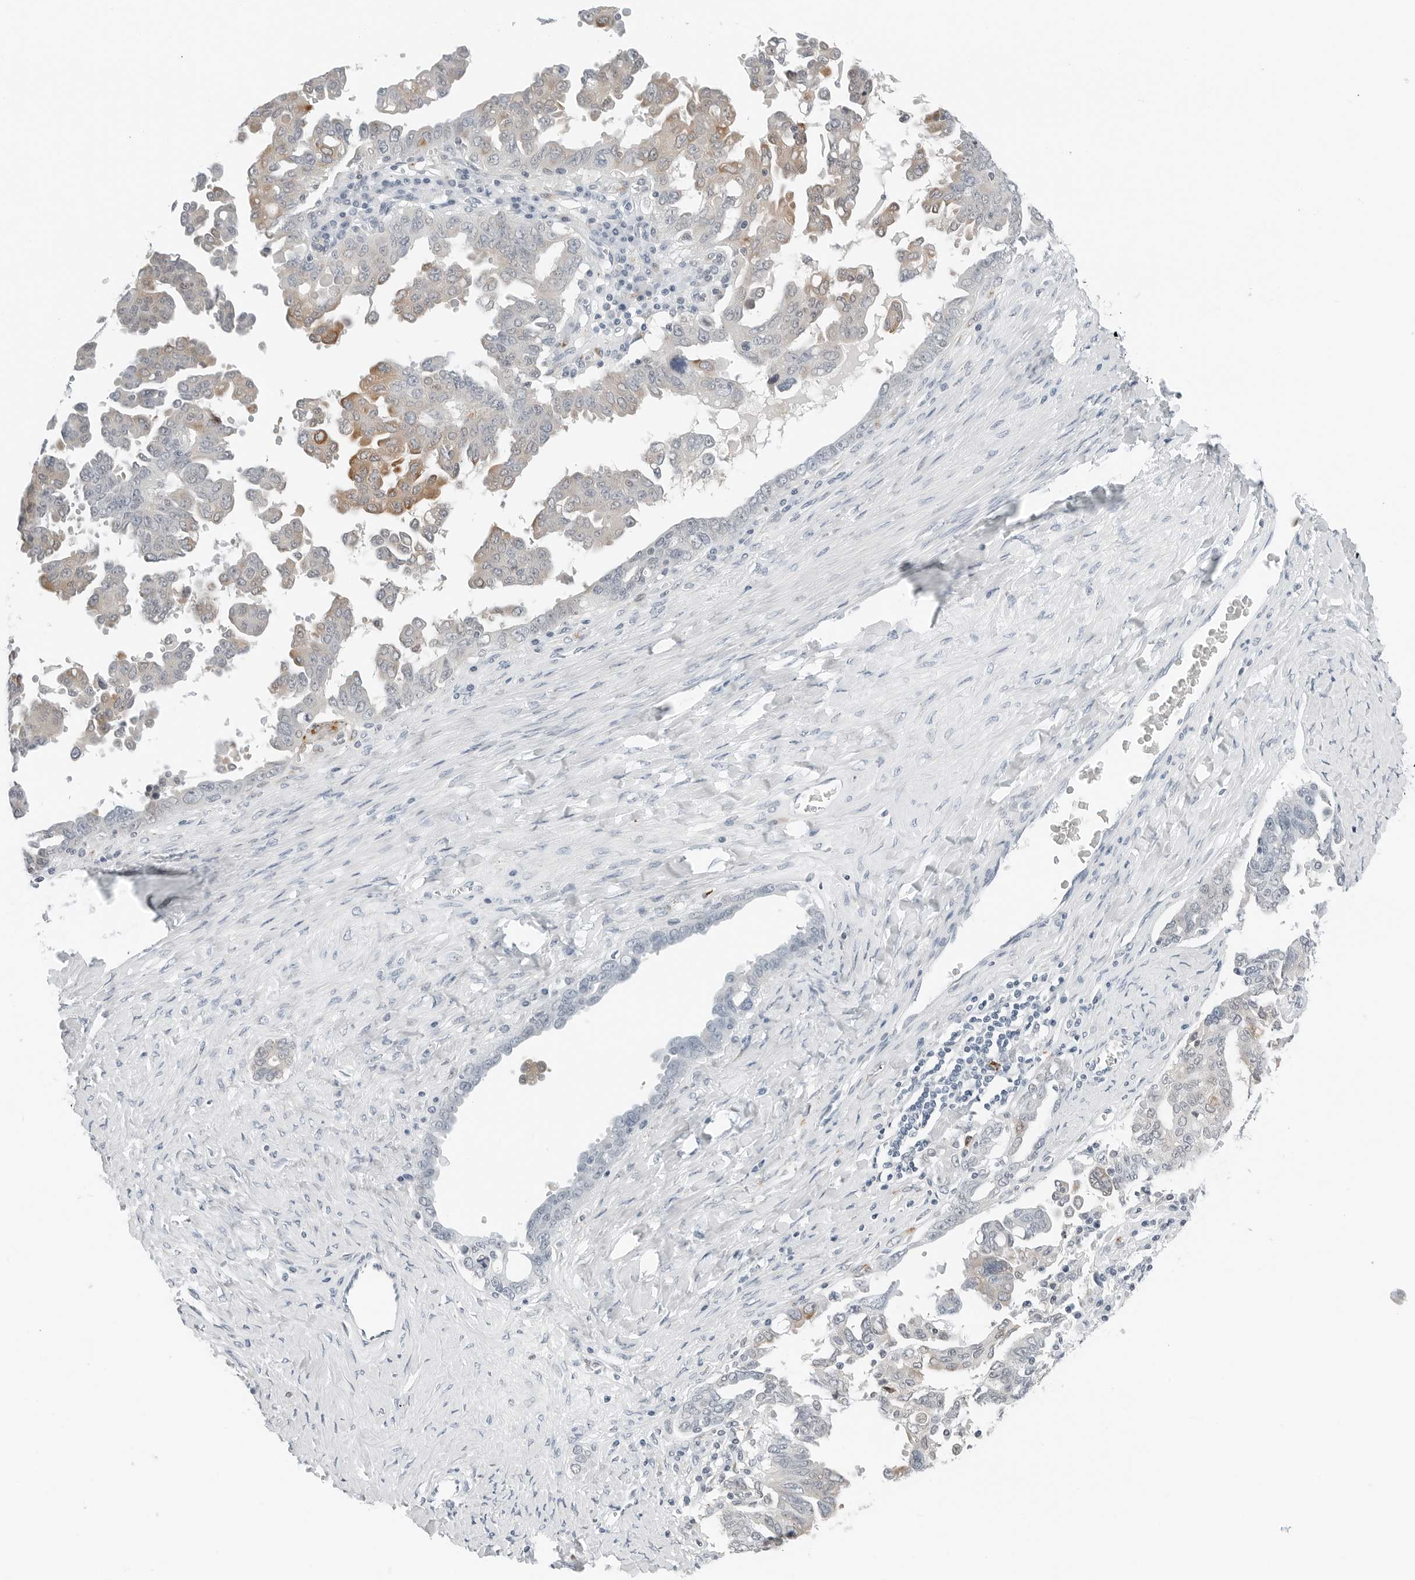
{"staining": {"intensity": "moderate", "quantity": "<25%", "location": "cytoplasmic/membranous"}, "tissue": "ovarian cancer", "cell_type": "Tumor cells", "image_type": "cancer", "snomed": [{"axis": "morphology", "description": "Carcinoma, endometroid"}, {"axis": "topography", "description": "Ovary"}], "caption": "An IHC image of neoplastic tissue is shown. Protein staining in brown shows moderate cytoplasmic/membranous positivity in ovarian cancer within tumor cells.", "gene": "P4HA2", "patient": {"sex": "female", "age": 62}}